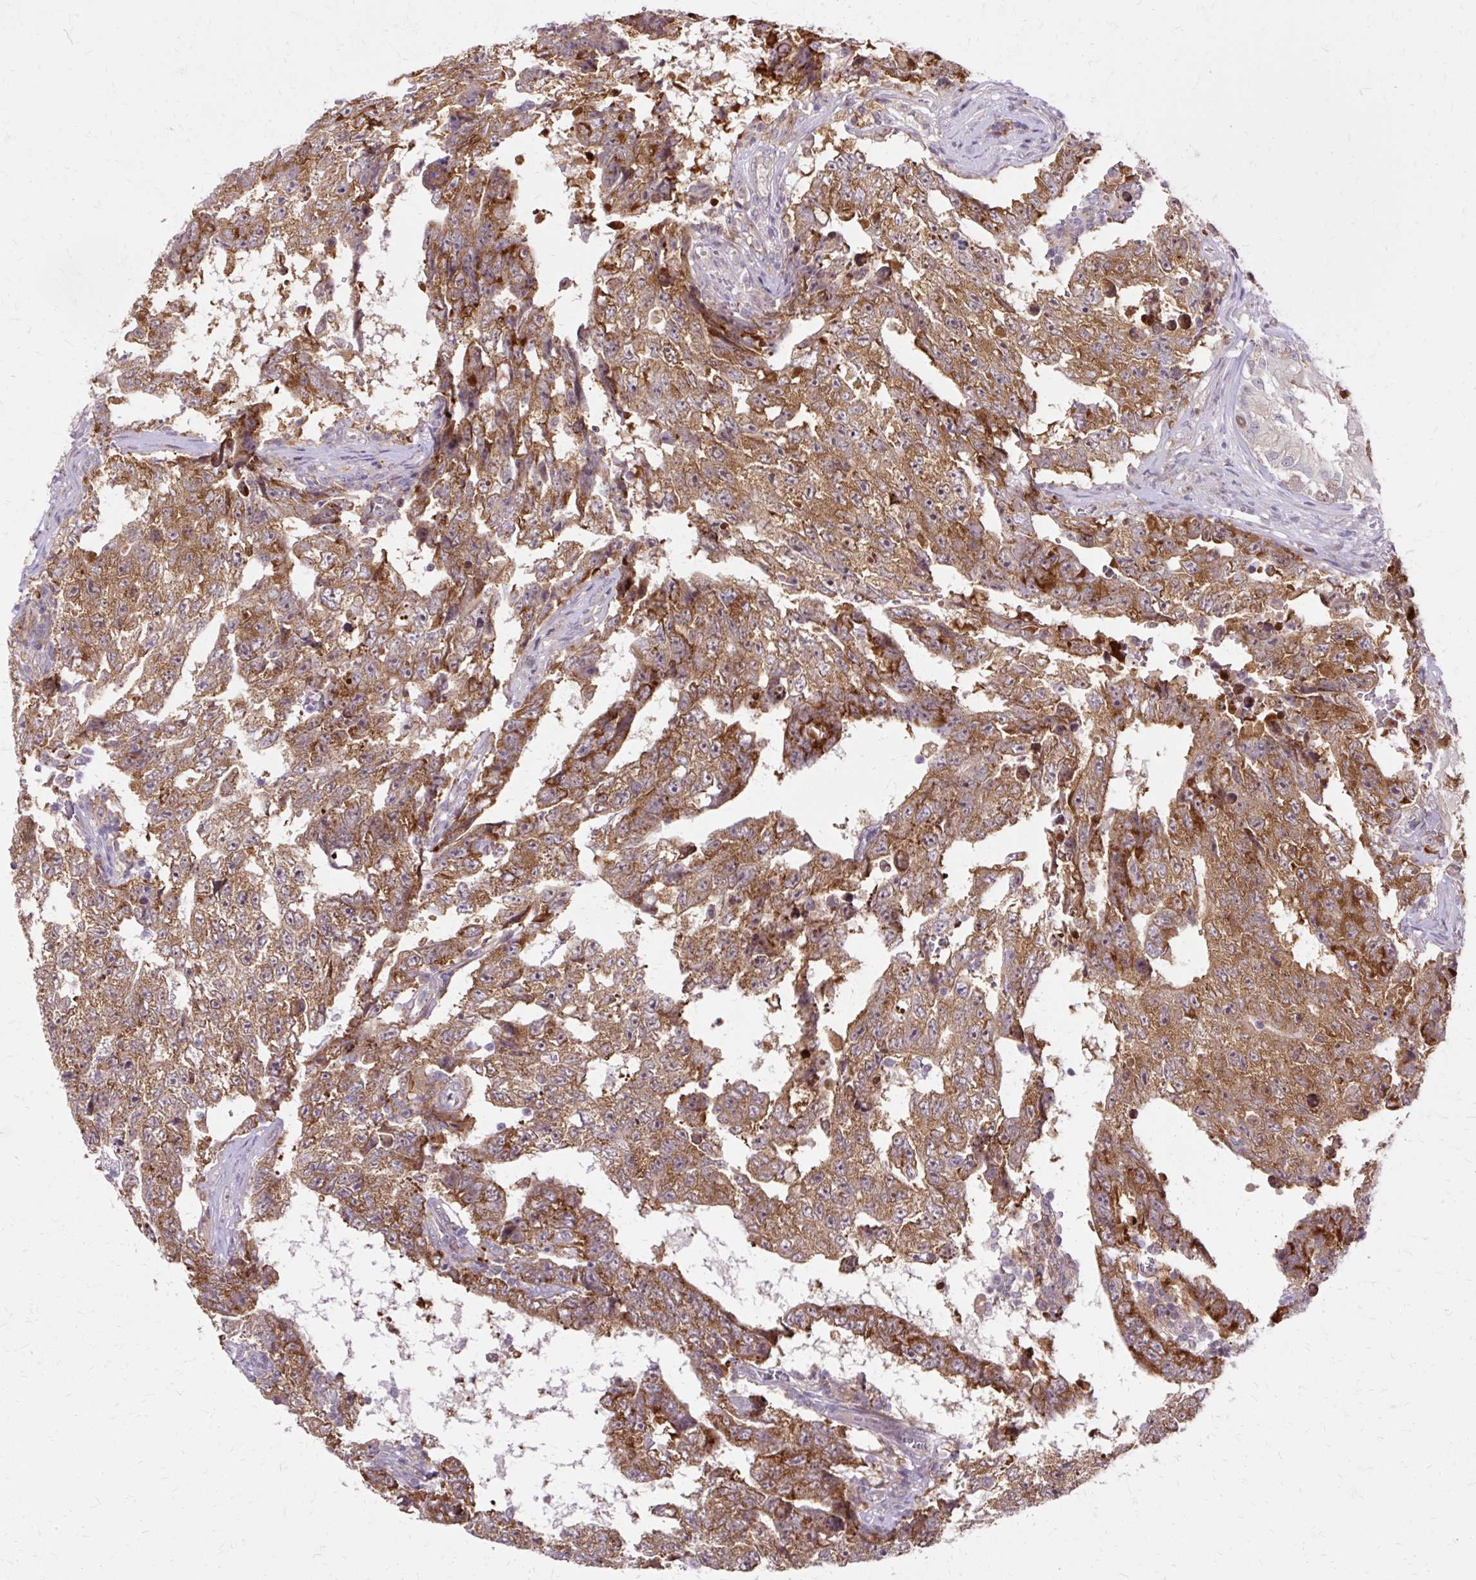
{"staining": {"intensity": "strong", "quantity": ">75%", "location": "cytoplasmic/membranous"}, "tissue": "testis cancer", "cell_type": "Tumor cells", "image_type": "cancer", "snomed": [{"axis": "morphology", "description": "Carcinoma, Embryonal, NOS"}, {"axis": "topography", "description": "Testis"}], "caption": "A high-resolution micrograph shows immunohistochemistry staining of testis cancer (embryonal carcinoma), which demonstrates strong cytoplasmic/membranous staining in about >75% of tumor cells.", "gene": "GEMIN2", "patient": {"sex": "male", "age": 25}}